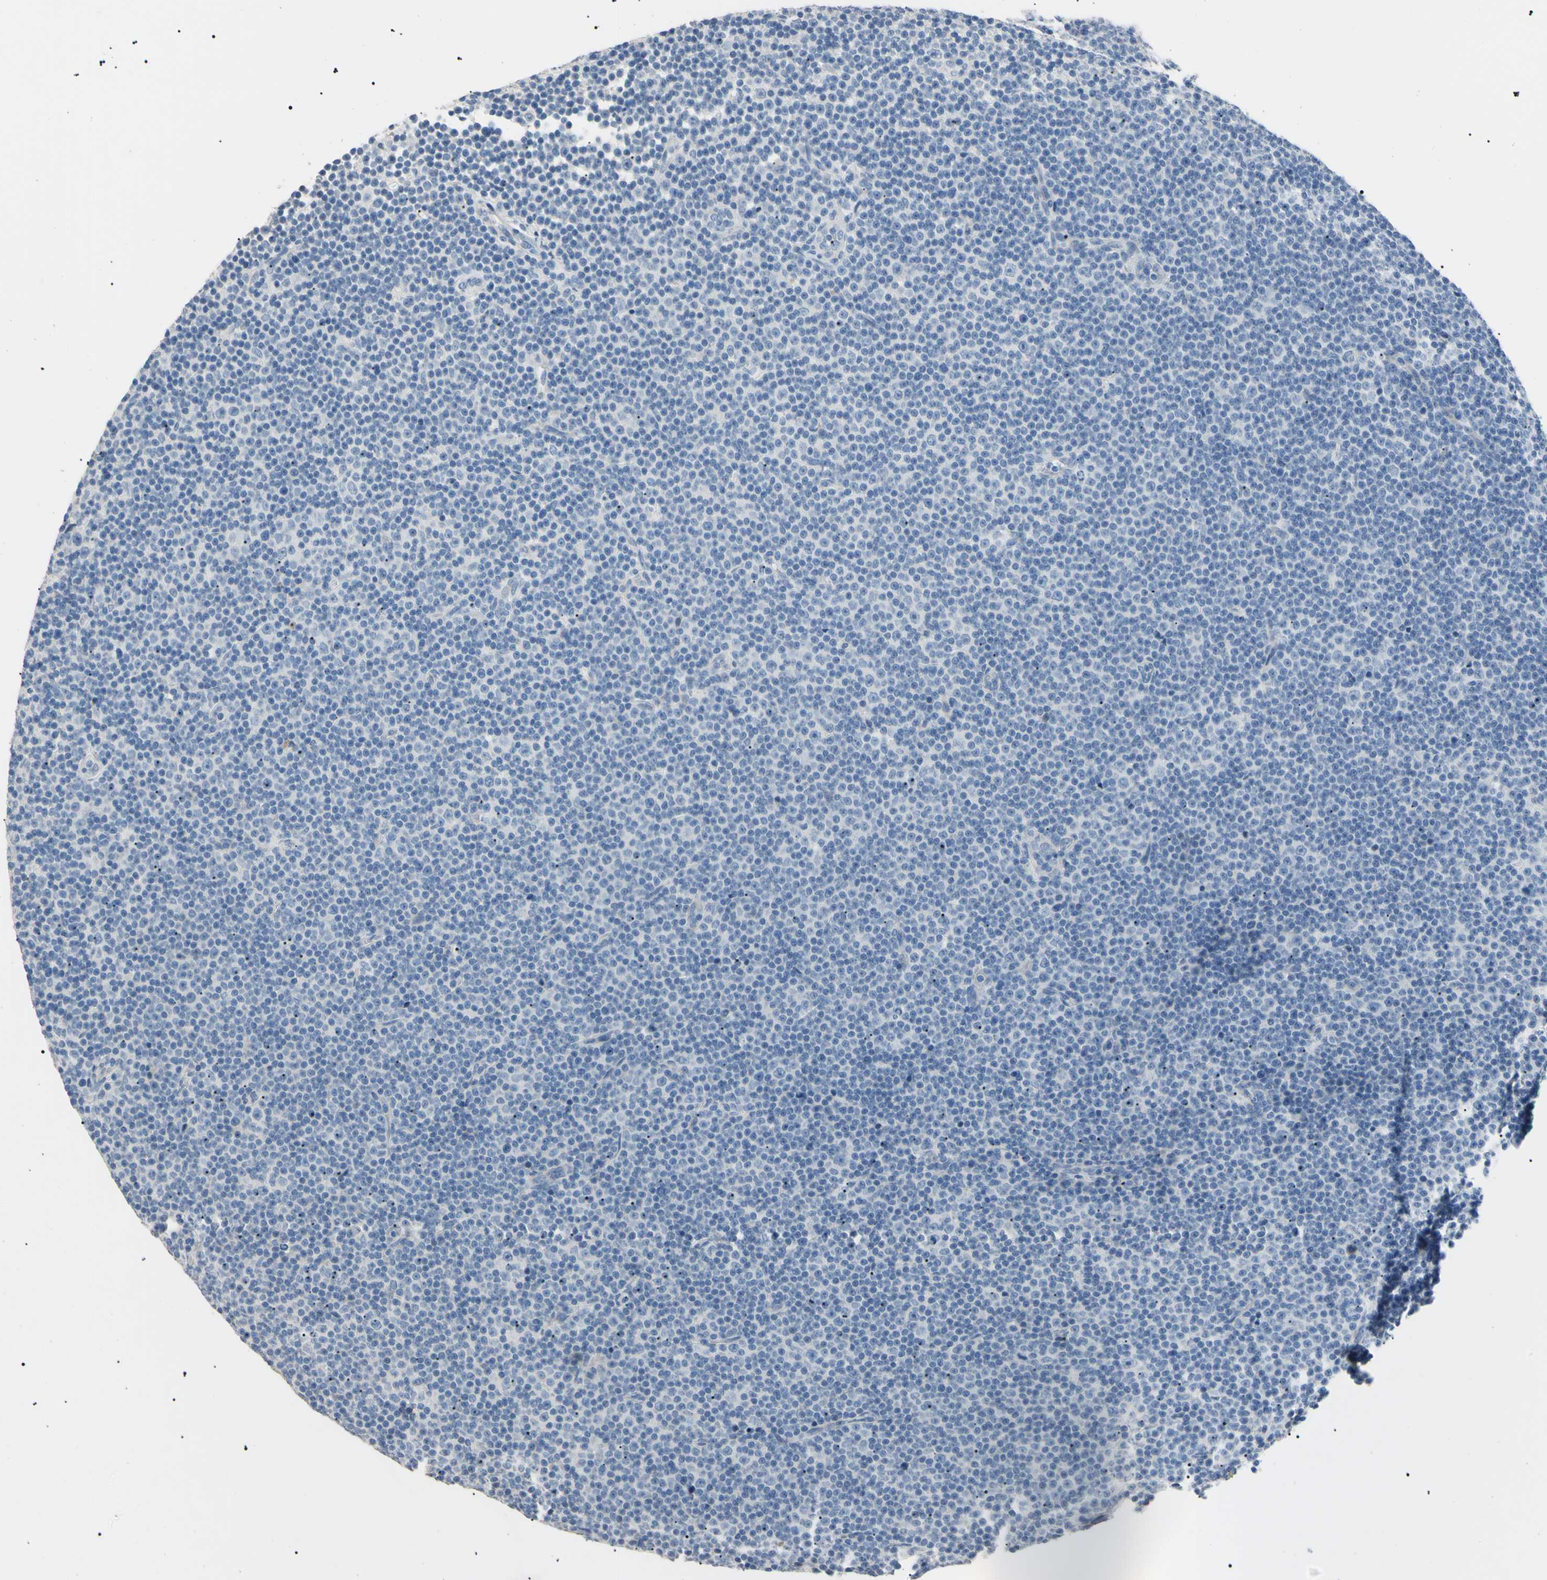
{"staining": {"intensity": "negative", "quantity": "none", "location": "none"}, "tissue": "lymphoma", "cell_type": "Tumor cells", "image_type": "cancer", "snomed": [{"axis": "morphology", "description": "Malignant lymphoma, non-Hodgkin's type, Low grade"}, {"axis": "topography", "description": "Lymph node"}], "caption": "Immunohistochemistry (IHC) photomicrograph of neoplastic tissue: low-grade malignant lymphoma, non-Hodgkin's type stained with DAB (3,3'-diaminobenzidine) displays no significant protein expression in tumor cells. (Brightfield microscopy of DAB immunohistochemistry at high magnification).", "gene": "CGB3", "patient": {"sex": "female", "age": 67}}